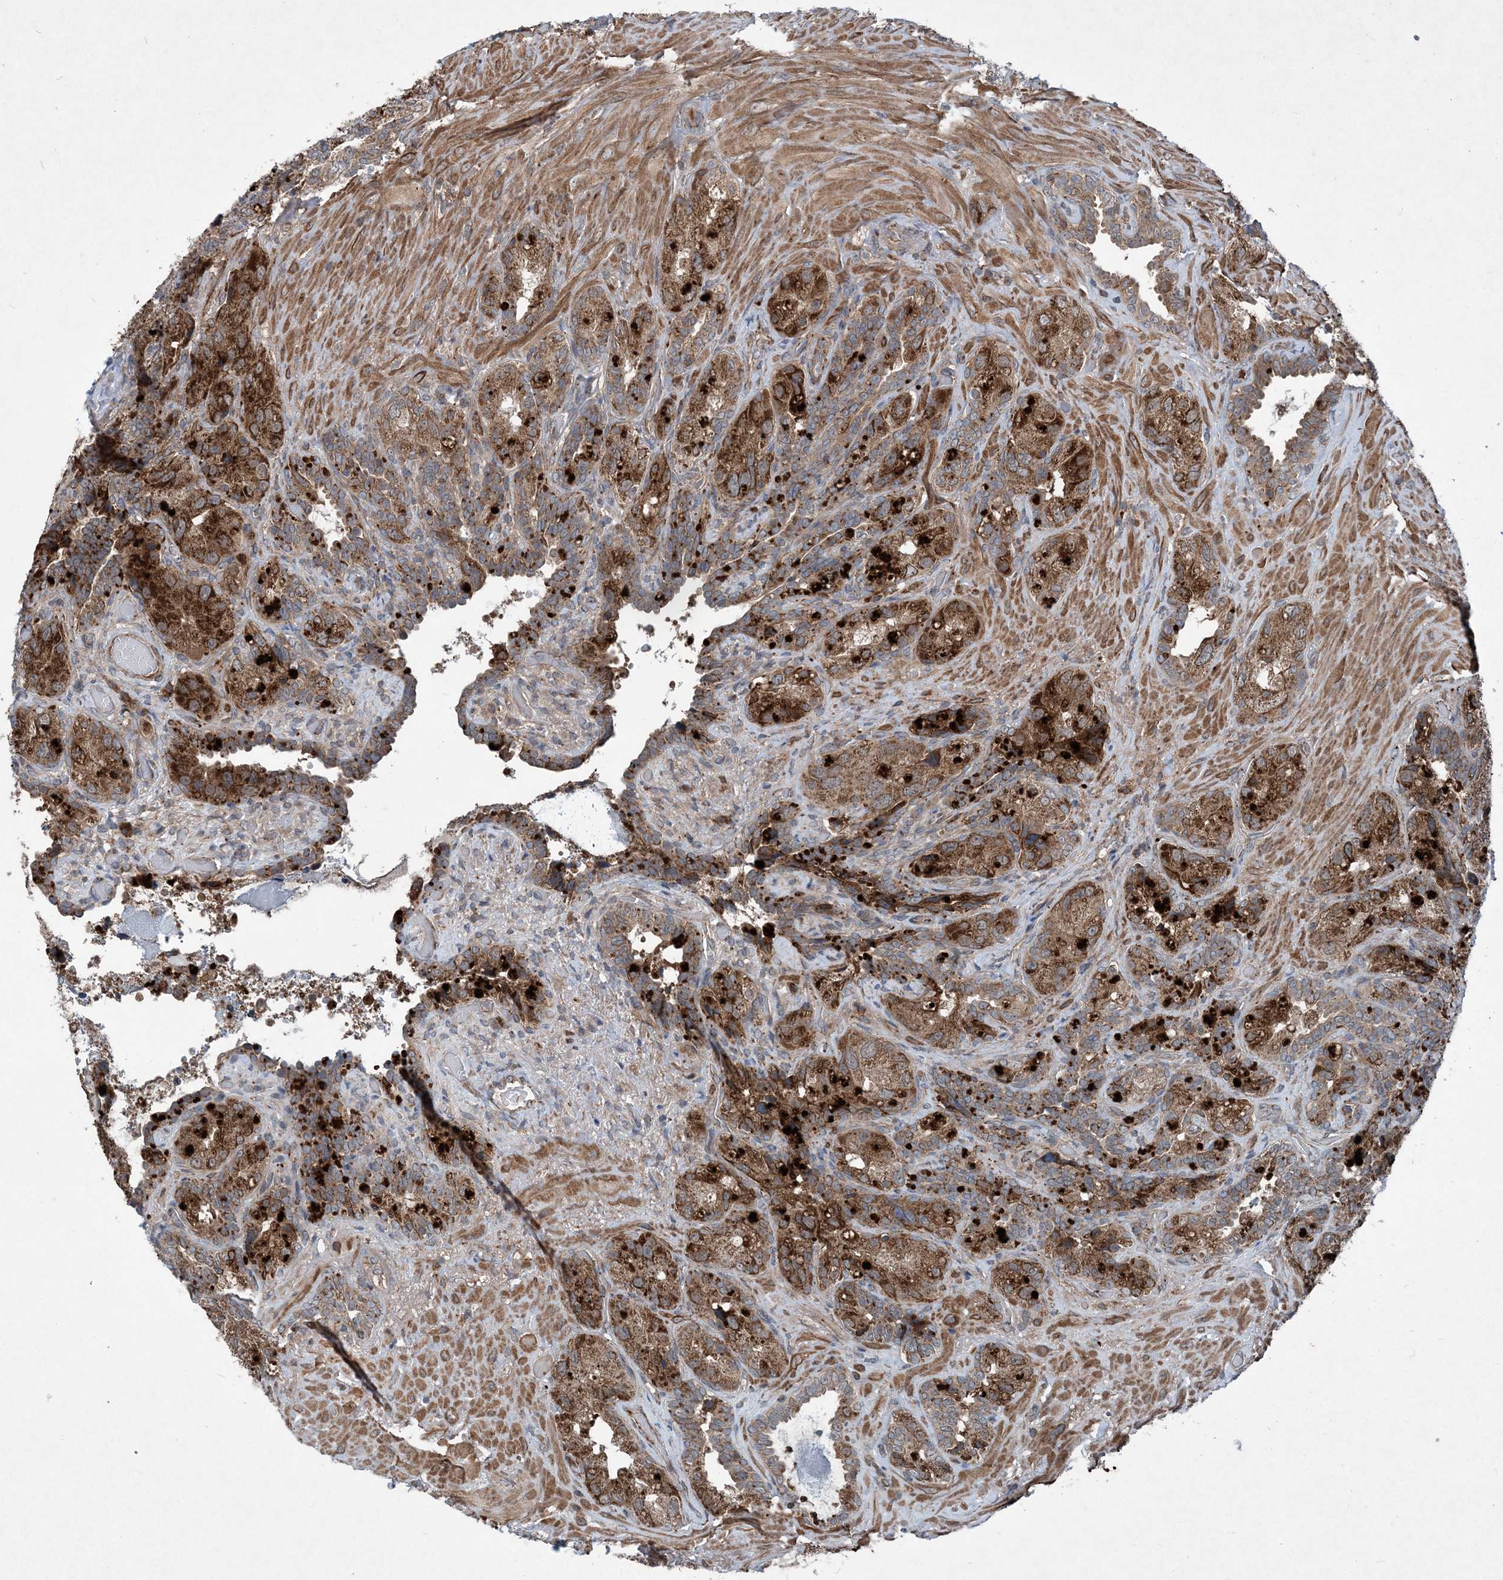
{"staining": {"intensity": "strong", "quantity": "25%-75%", "location": "cytoplasmic/membranous"}, "tissue": "seminal vesicle", "cell_type": "Glandular cells", "image_type": "normal", "snomed": [{"axis": "morphology", "description": "Normal tissue, NOS"}, {"axis": "topography", "description": "Seminal veicle"}, {"axis": "topography", "description": "Peripheral nerve tissue"}], "caption": "IHC (DAB) staining of benign human seminal vesicle shows strong cytoplasmic/membranous protein expression in approximately 25%-75% of glandular cells.", "gene": "NDUFA2", "patient": {"sex": "male", "age": 67}}